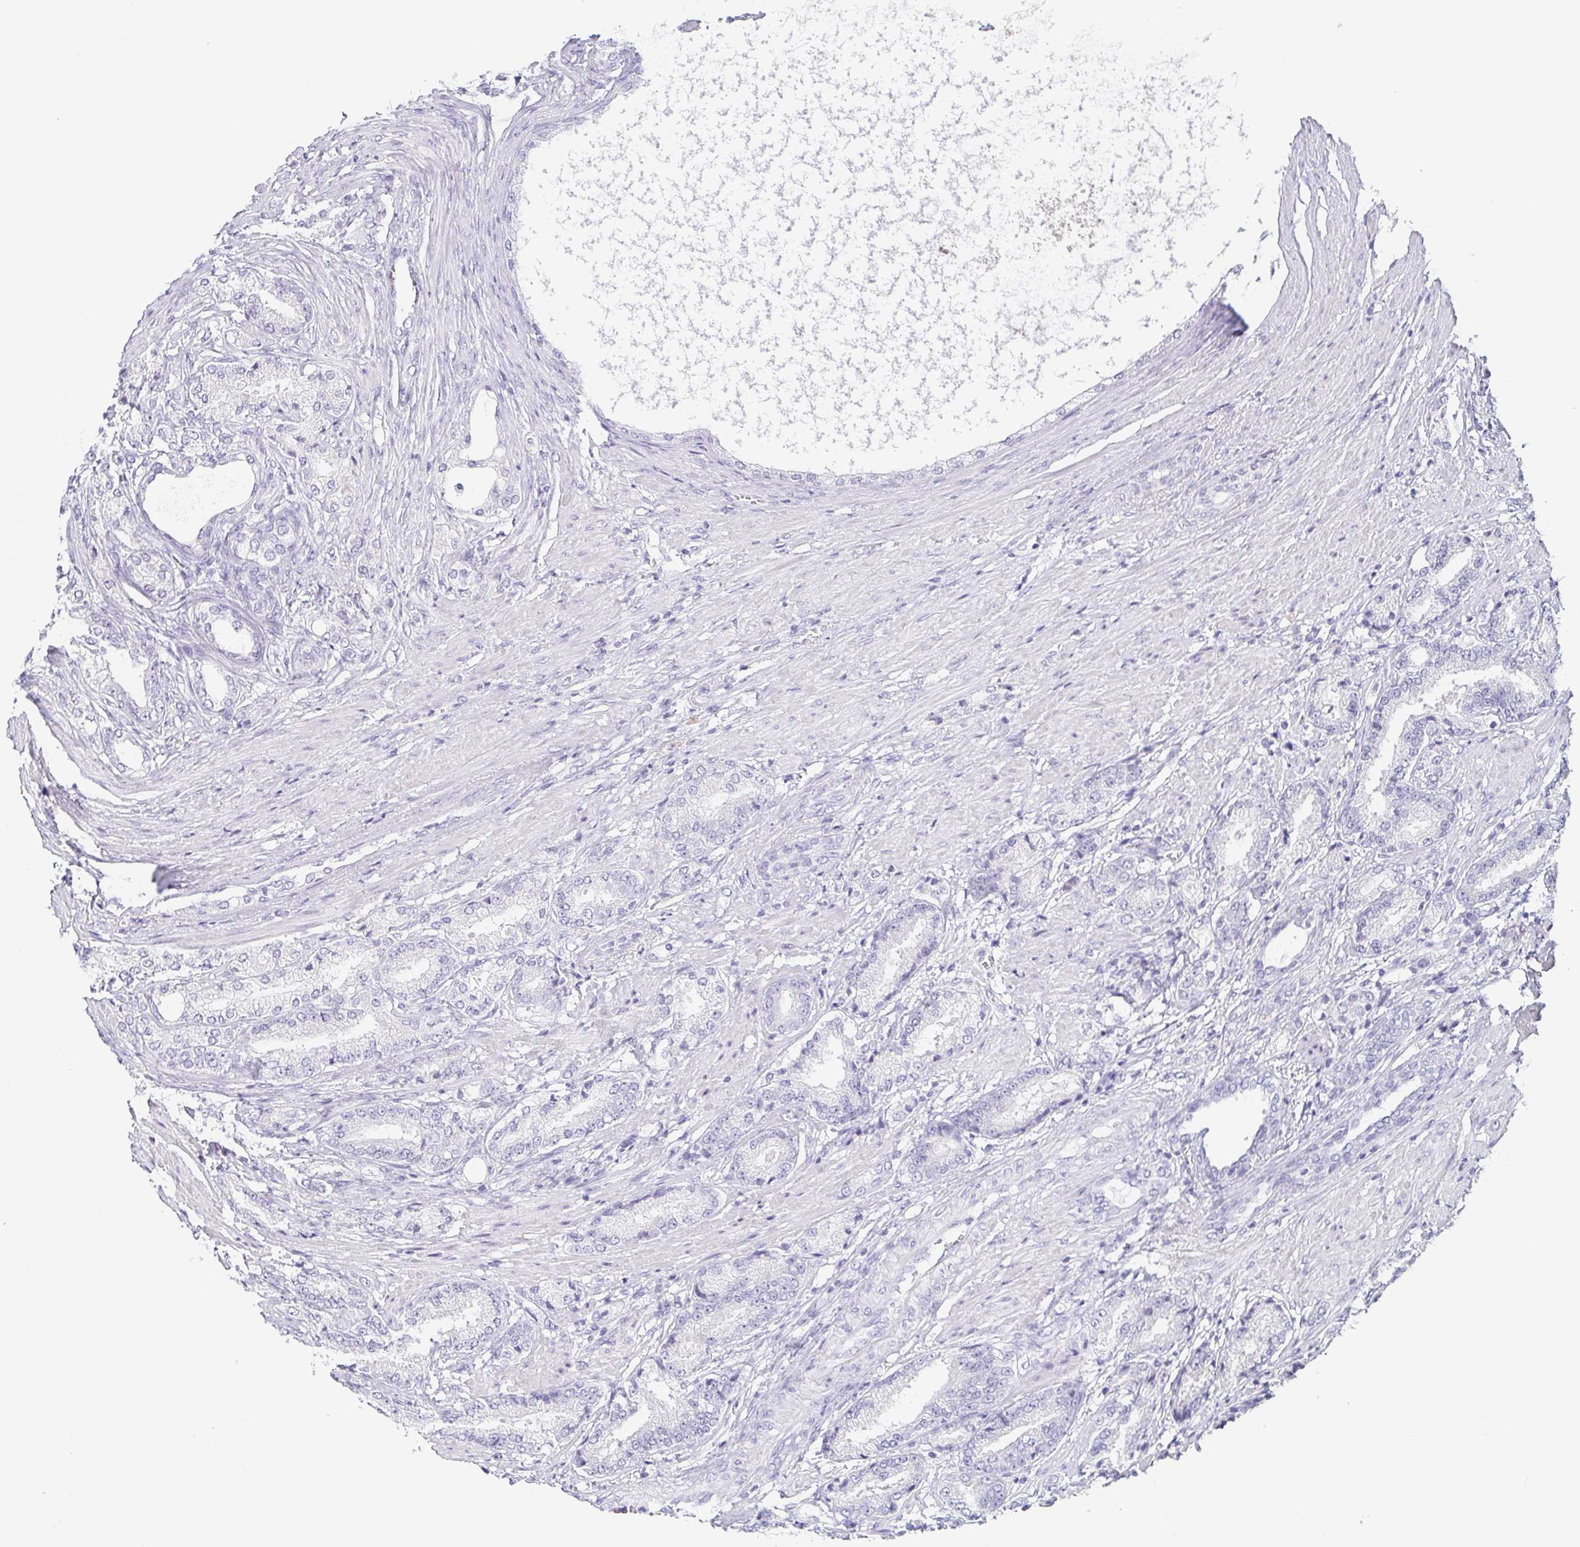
{"staining": {"intensity": "negative", "quantity": "none", "location": "none"}, "tissue": "prostate cancer", "cell_type": "Tumor cells", "image_type": "cancer", "snomed": [{"axis": "morphology", "description": "Adenocarcinoma, High grade"}, {"axis": "topography", "description": "Prostate and seminal vesicle, NOS"}], "caption": "The photomicrograph reveals no significant positivity in tumor cells of prostate cancer (high-grade adenocarcinoma). (DAB immunohistochemistry visualized using brightfield microscopy, high magnification).", "gene": "PRR27", "patient": {"sex": "male", "age": 61}}